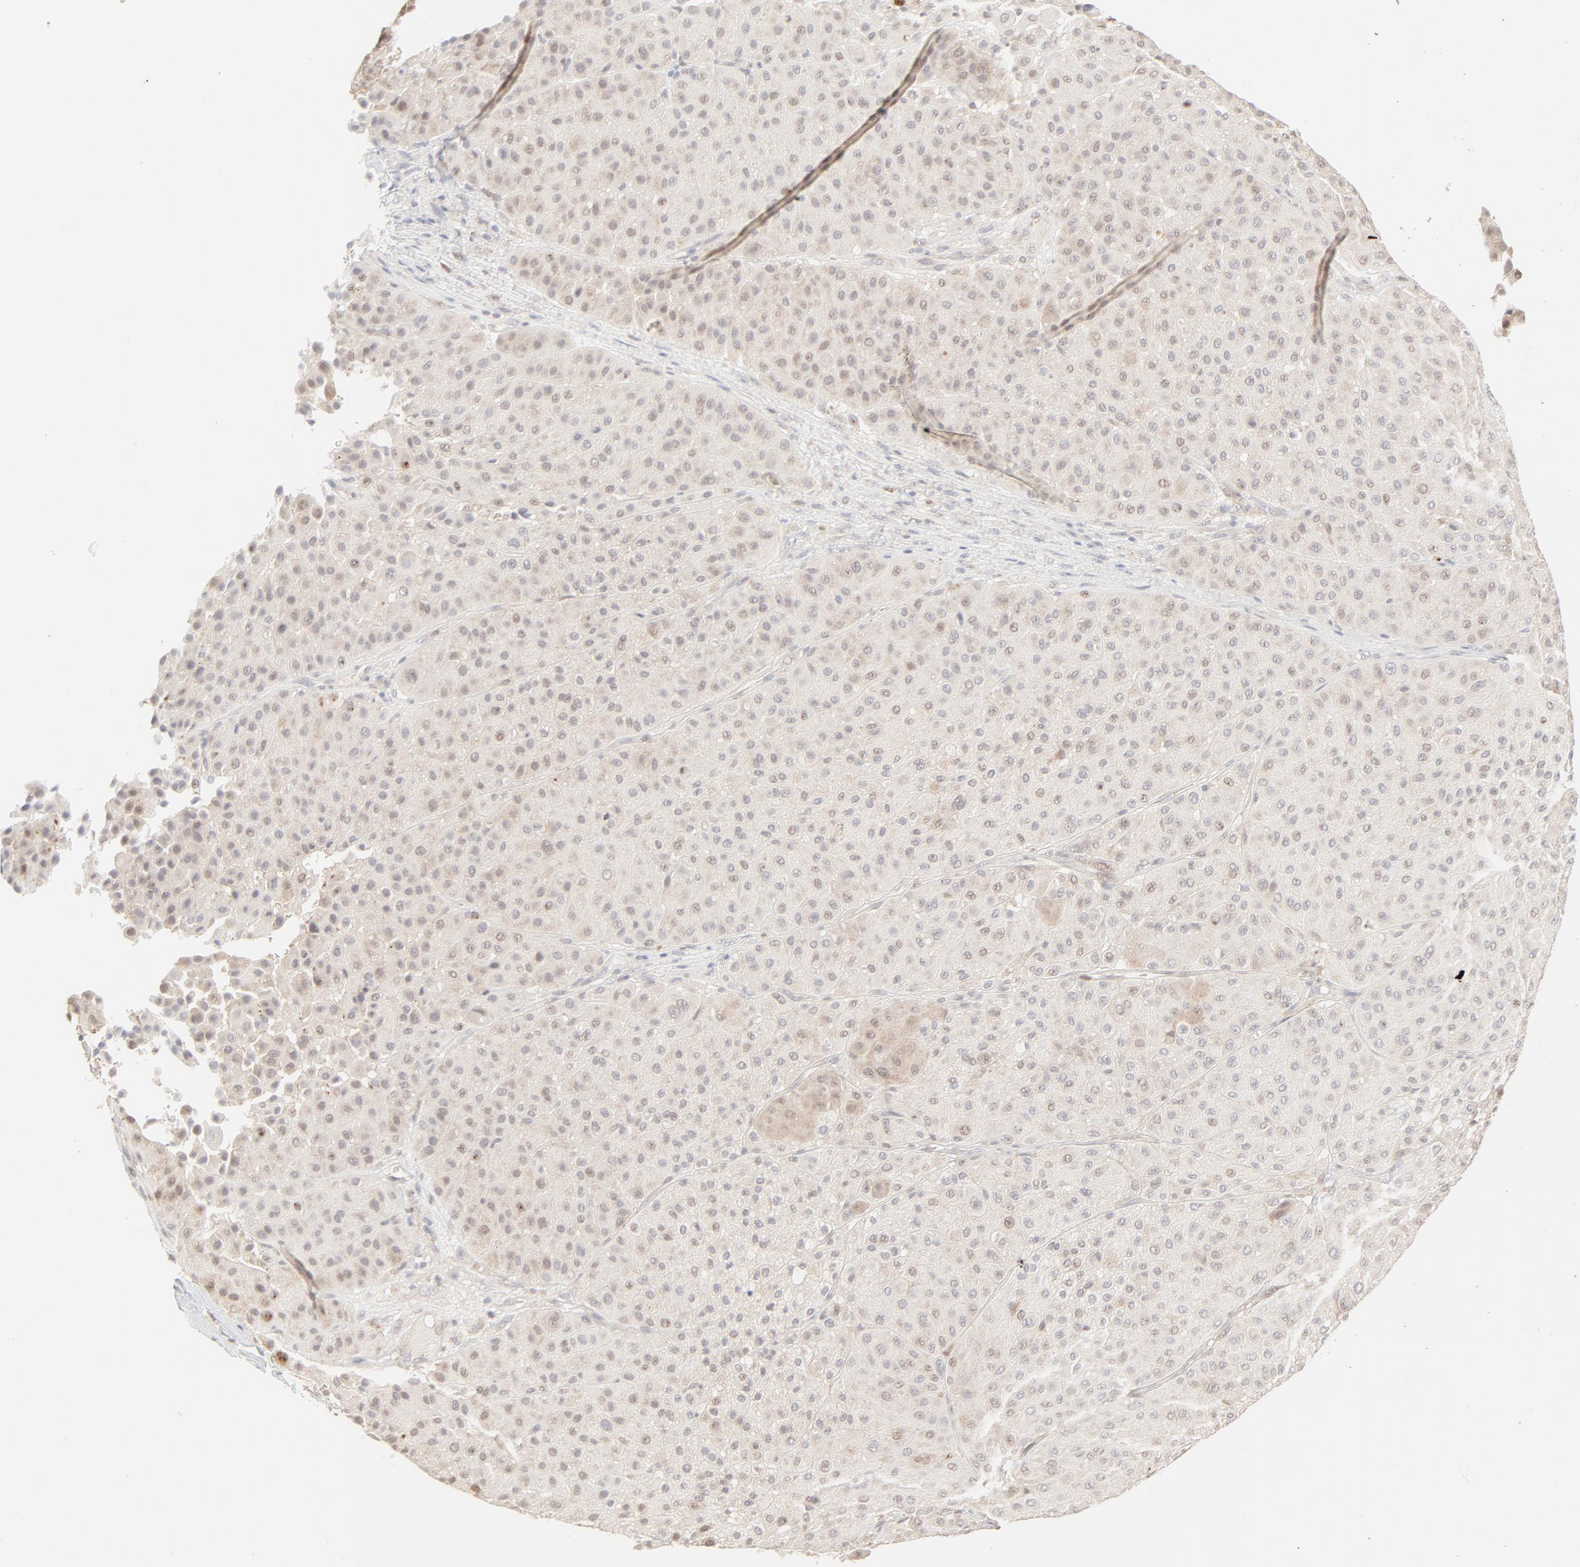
{"staining": {"intensity": "negative", "quantity": "none", "location": "none"}, "tissue": "melanoma", "cell_type": "Tumor cells", "image_type": "cancer", "snomed": [{"axis": "morphology", "description": "Normal tissue, NOS"}, {"axis": "morphology", "description": "Malignant melanoma, Metastatic site"}, {"axis": "topography", "description": "Skin"}], "caption": "This is a photomicrograph of IHC staining of melanoma, which shows no positivity in tumor cells.", "gene": "LGALS2", "patient": {"sex": "male", "age": 41}}